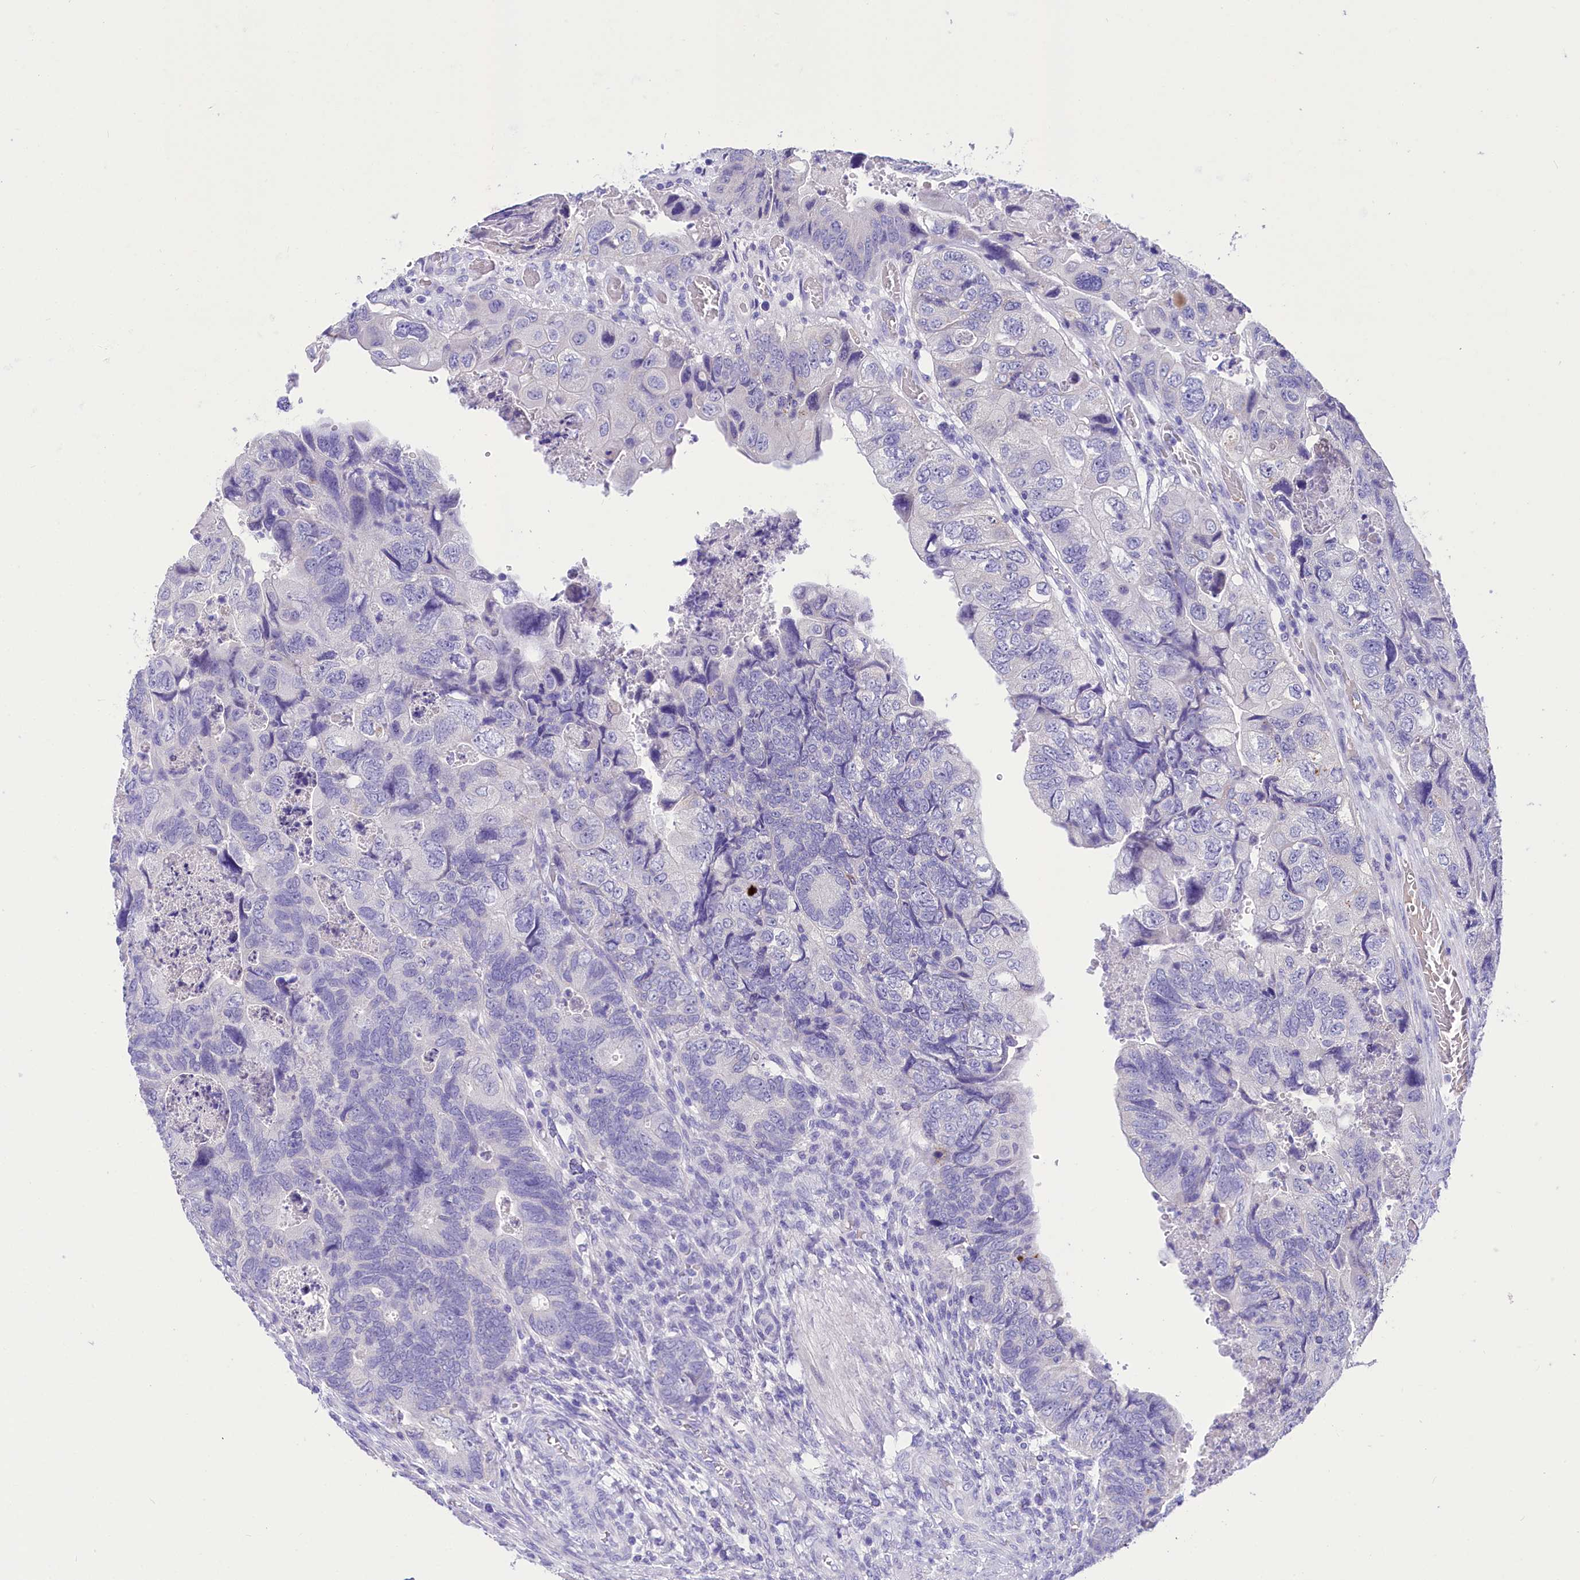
{"staining": {"intensity": "negative", "quantity": "none", "location": "none"}, "tissue": "colorectal cancer", "cell_type": "Tumor cells", "image_type": "cancer", "snomed": [{"axis": "morphology", "description": "Adenocarcinoma, NOS"}, {"axis": "topography", "description": "Rectum"}], "caption": "Colorectal cancer stained for a protein using IHC shows no staining tumor cells.", "gene": "TTC36", "patient": {"sex": "male", "age": 63}}